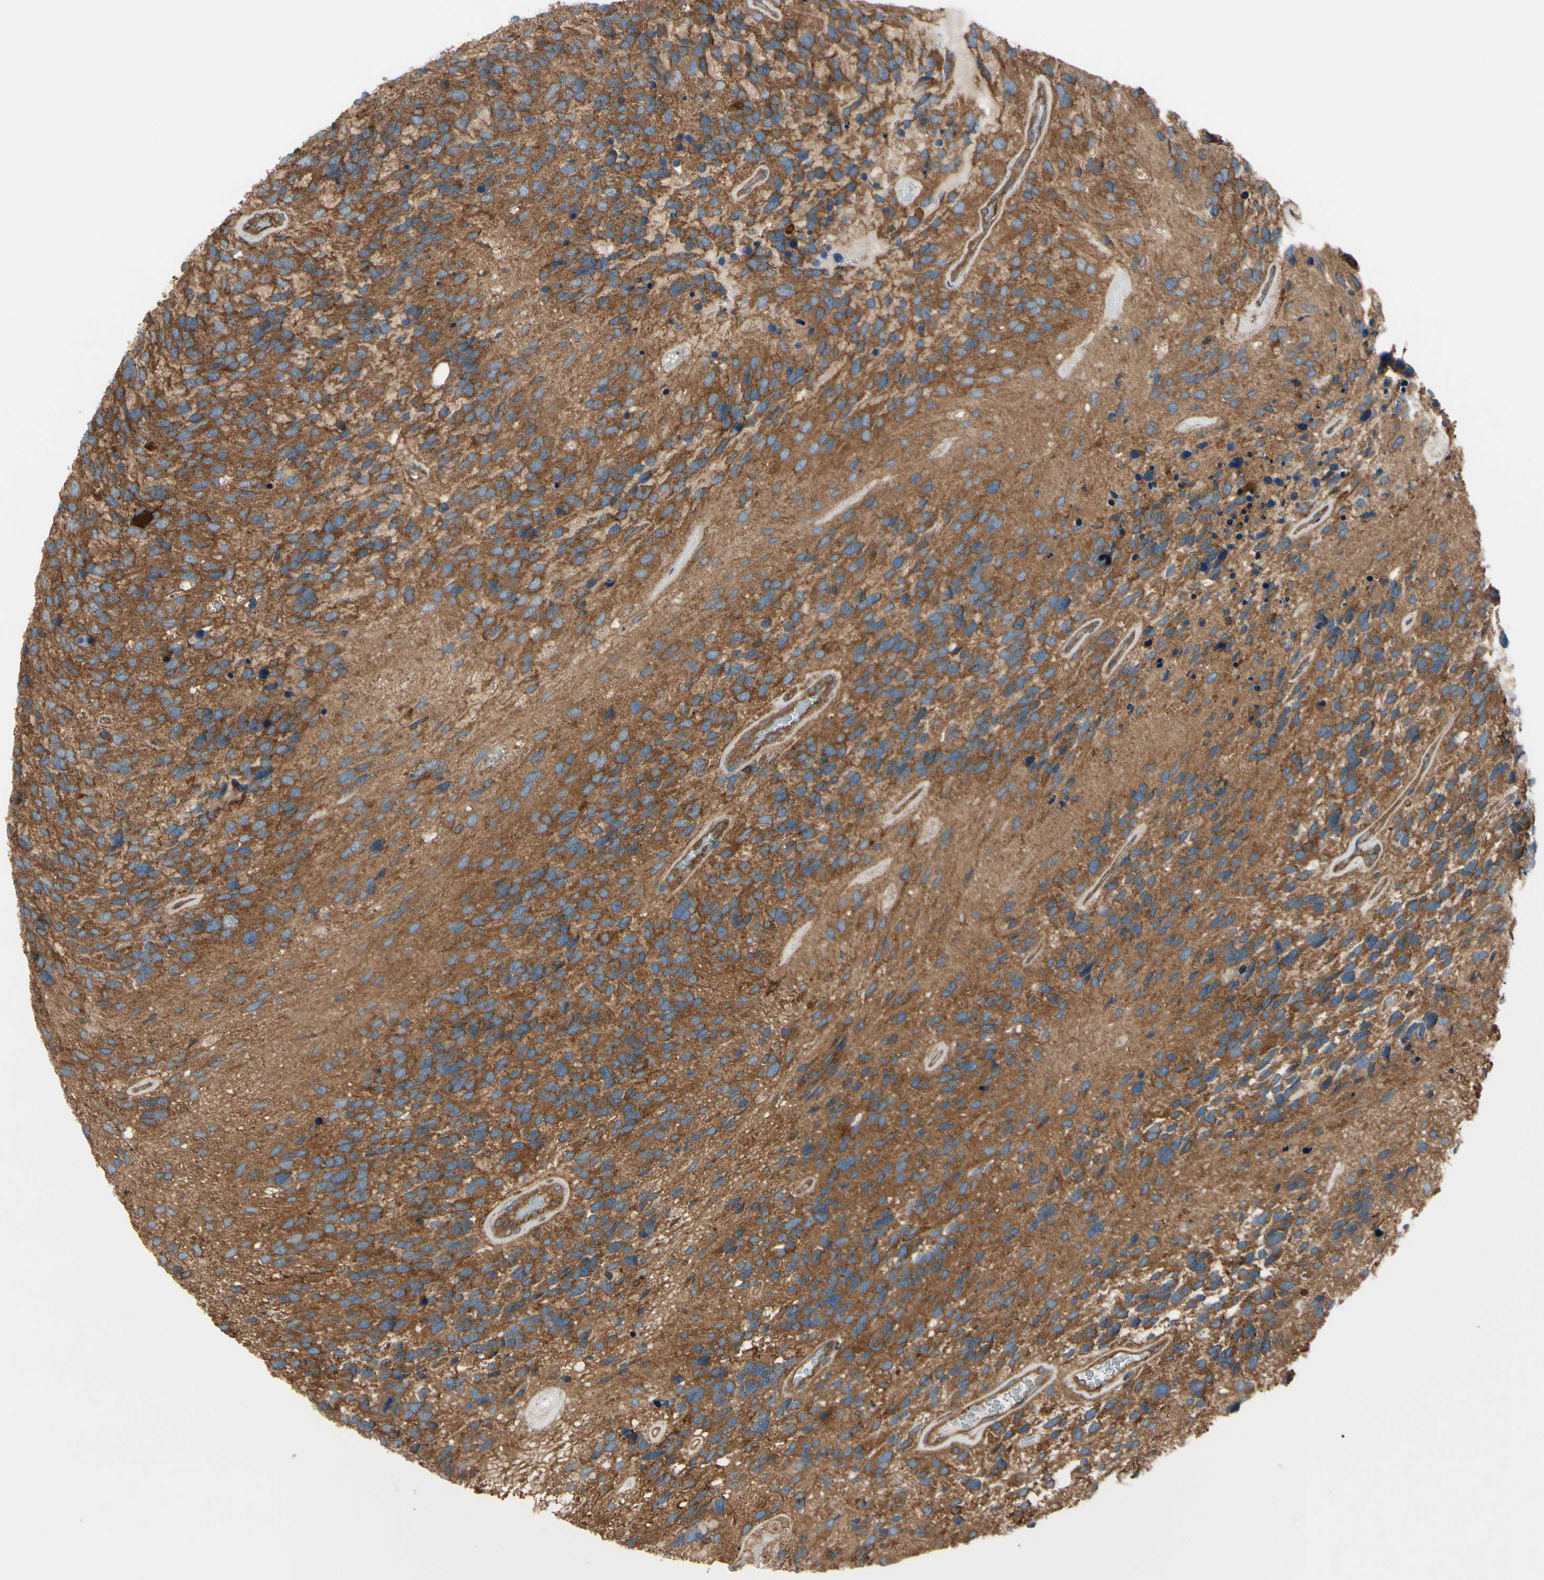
{"staining": {"intensity": "moderate", "quantity": ">75%", "location": "cytoplasmic/membranous"}, "tissue": "glioma", "cell_type": "Tumor cells", "image_type": "cancer", "snomed": [{"axis": "morphology", "description": "Glioma, malignant, High grade"}, {"axis": "topography", "description": "Brain"}], "caption": "The immunohistochemical stain labels moderate cytoplasmic/membranous expression in tumor cells of high-grade glioma (malignant) tissue.", "gene": "EPS15", "patient": {"sex": "female", "age": 58}}